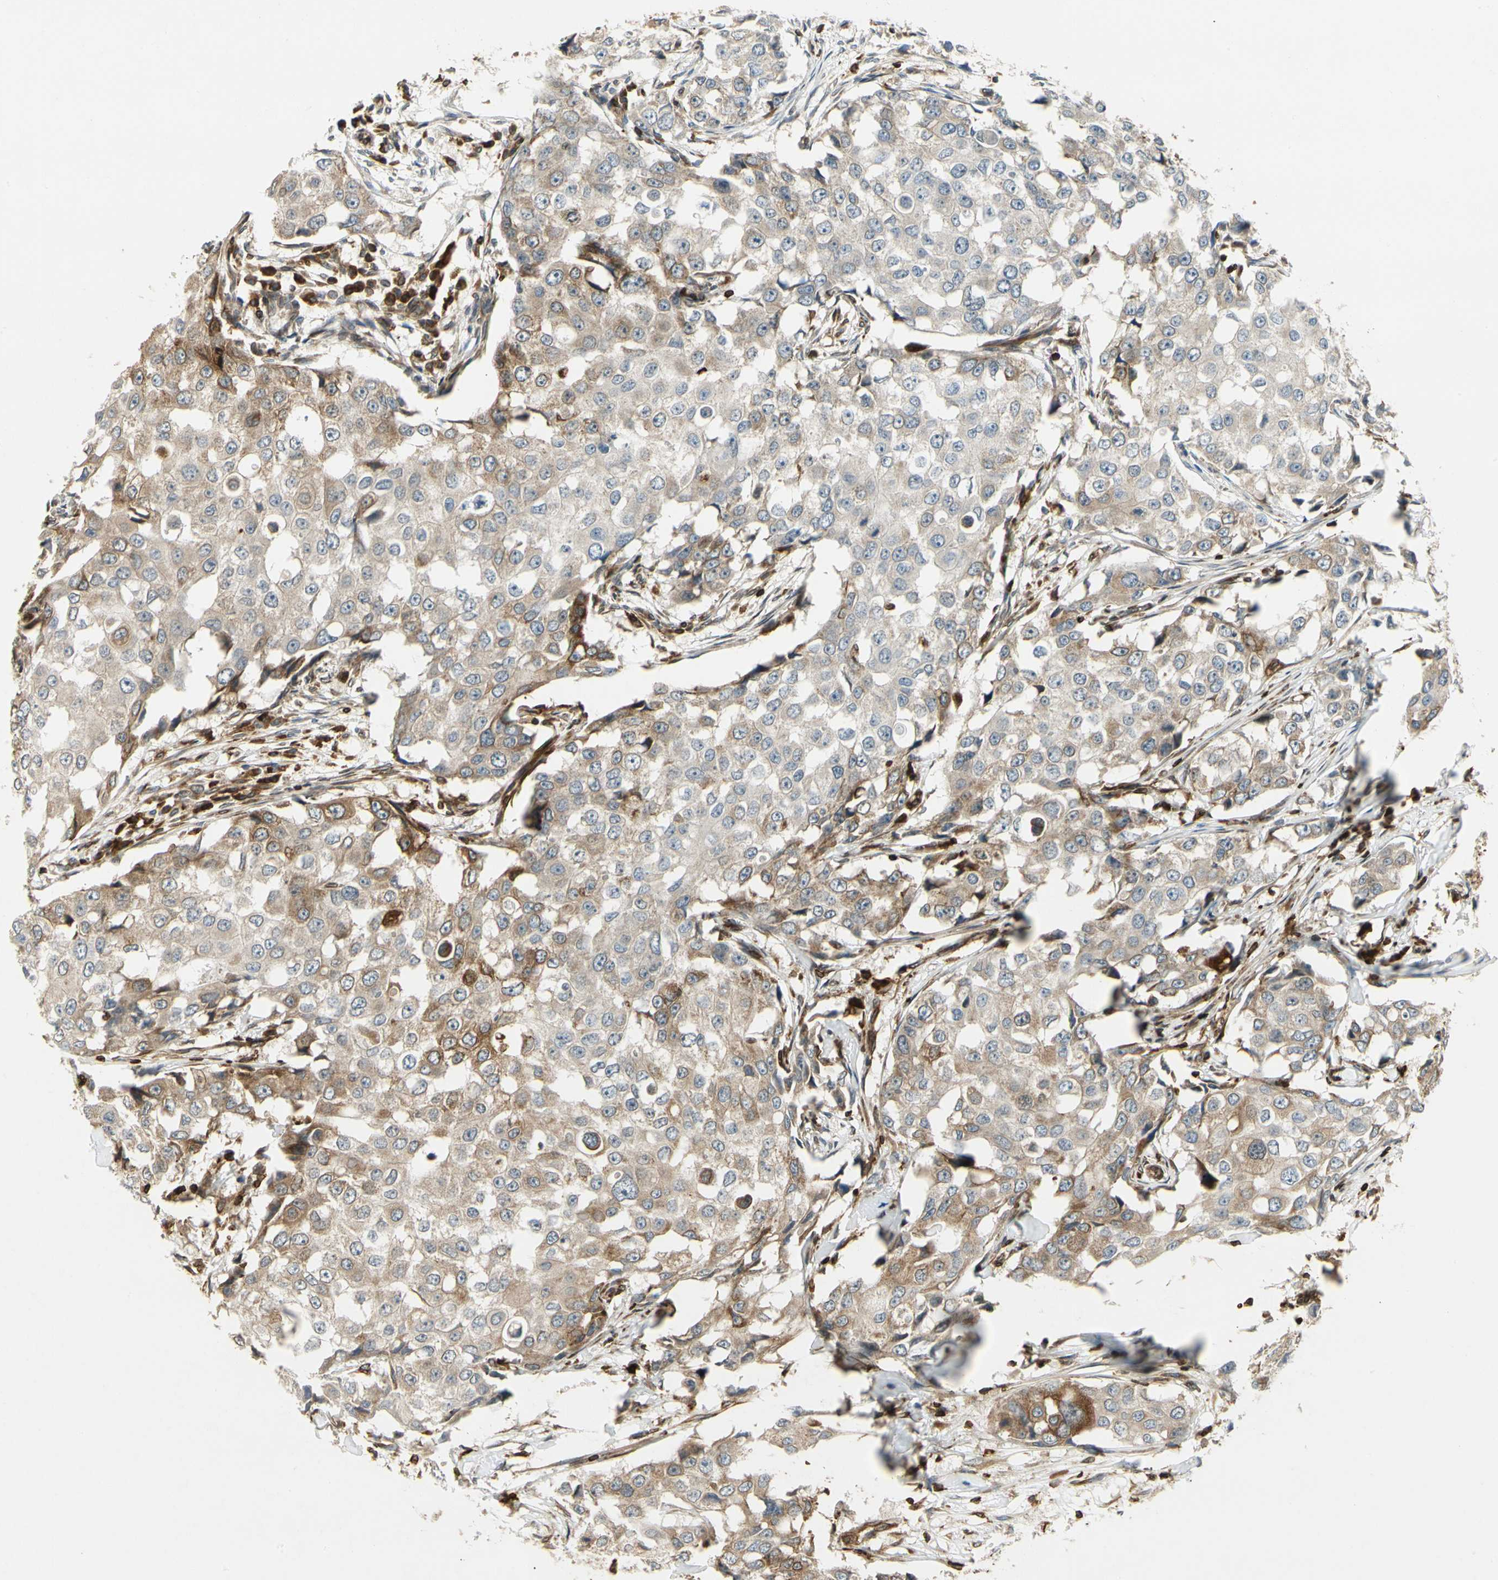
{"staining": {"intensity": "moderate", "quantity": ">75%", "location": "cytoplasmic/membranous"}, "tissue": "breast cancer", "cell_type": "Tumor cells", "image_type": "cancer", "snomed": [{"axis": "morphology", "description": "Duct carcinoma"}, {"axis": "topography", "description": "Breast"}], "caption": "Tumor cells show moderate cytoplasmic/membranous positivity in about >75% of cells in breast cancer.", "gene": "TAPBP", "patient": {"sex": "female", "age": 27}}